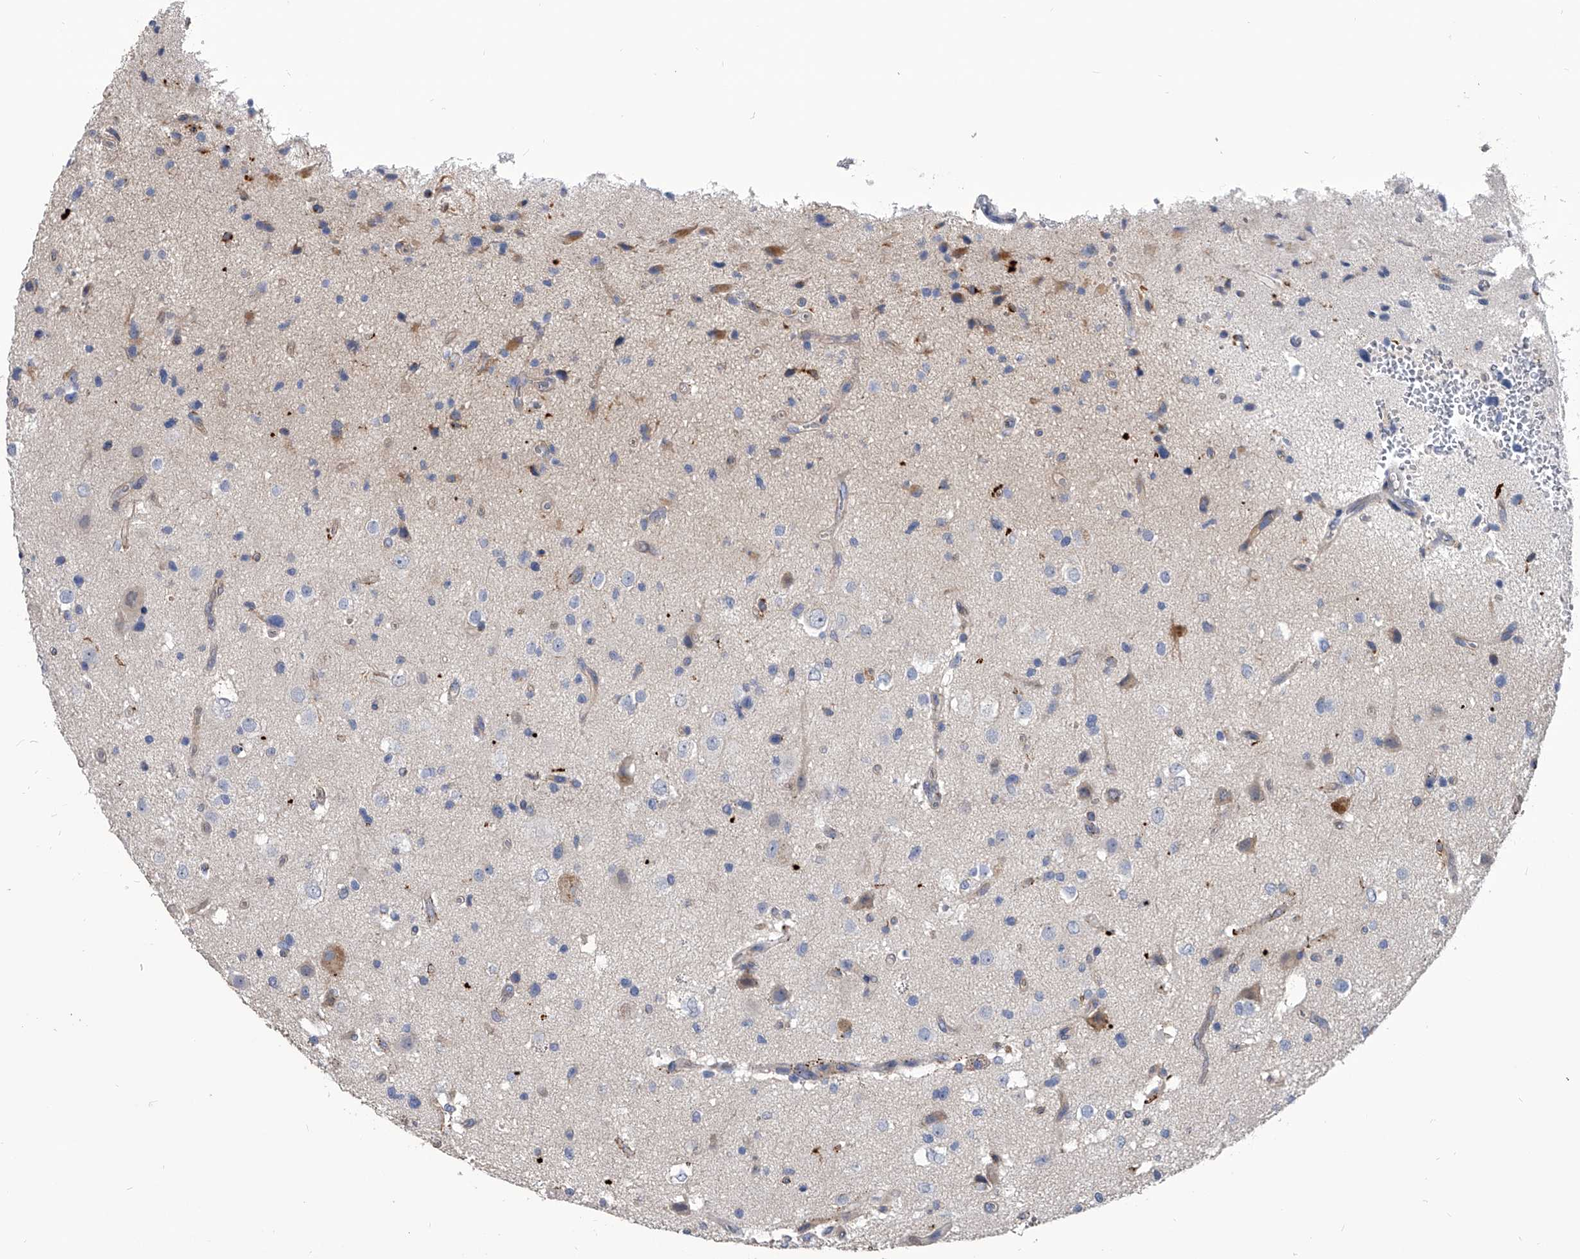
{"staining": {"intensity": "negative", "quantity": "none", "location": "none"}, "tissue": "glioma", "cell_type": "Tumor cells", "image_type": "cancer", "snomed": [{"axis": "morphology", "description": "Glioma, malignant, High grade"}, {"axis": "topography", "description": "Brain"}], "caption": "A photomicrograph of malignant high-grade glioma stained for a protein demonstrates no brown staining in tumor cells.", "gene": "SPP1", "patient": {"sex": "male", "age": 33}}